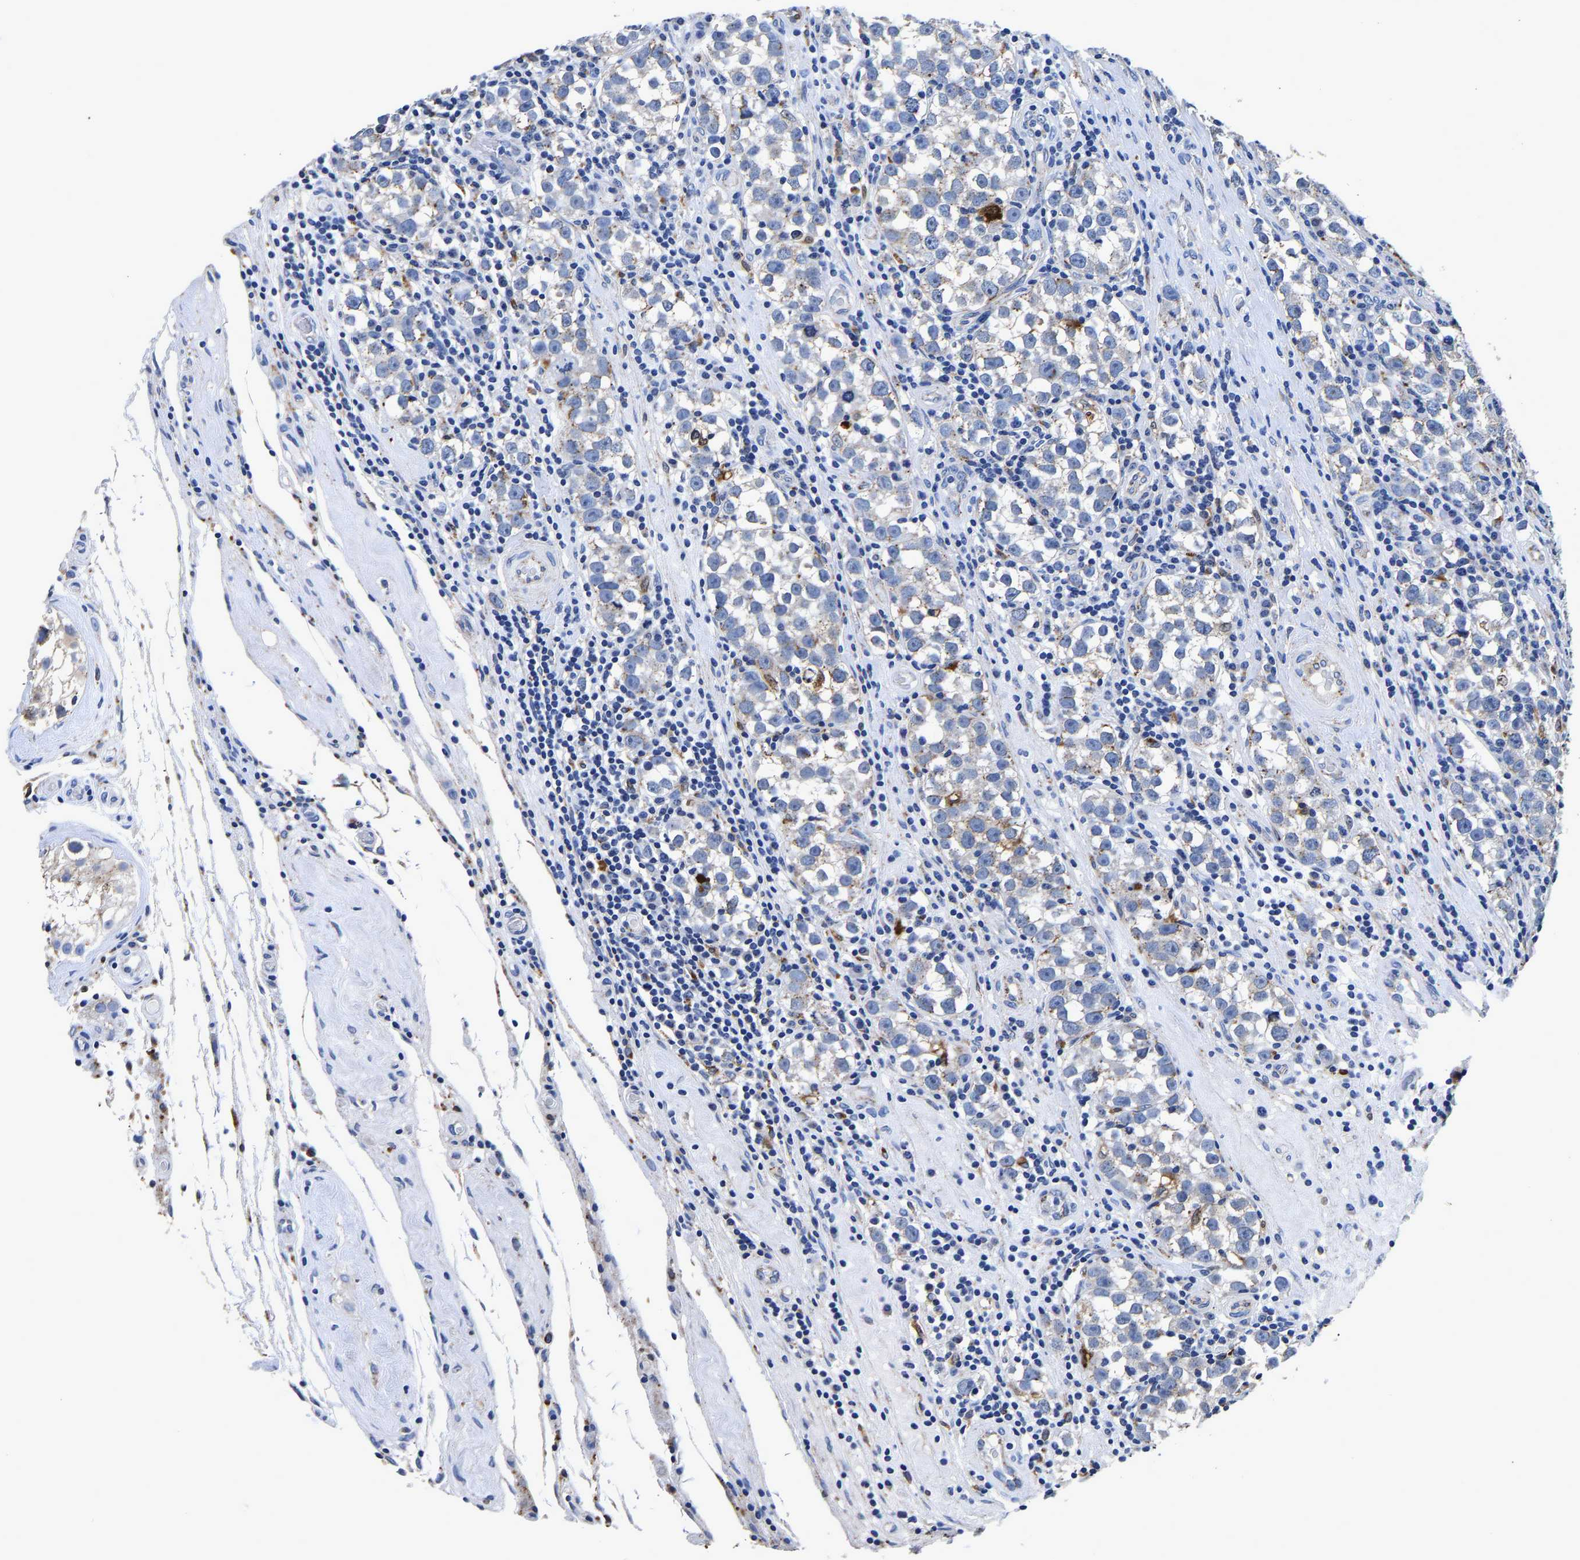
{"staining": {"intensity": "negative", "quantity": "none", "location": "none"}, "tissue": "testis cancer", "cell_type": "Tumor cells", "image_type": "cancer", "snomed": [{"axis": "morphology", "description": "Normal tissue, NOS"}, {"axis": "morphology", "description": "Seminoma, NOS"}, {"axis": "topography", "description": "Testis"}], "caption": "This is an immunohistochemistry micrograph of testis cancer (seminoma). There is no expression in tumor cells.", "gene": "GRN", "patient": {"sex": "male", "age": 43}}